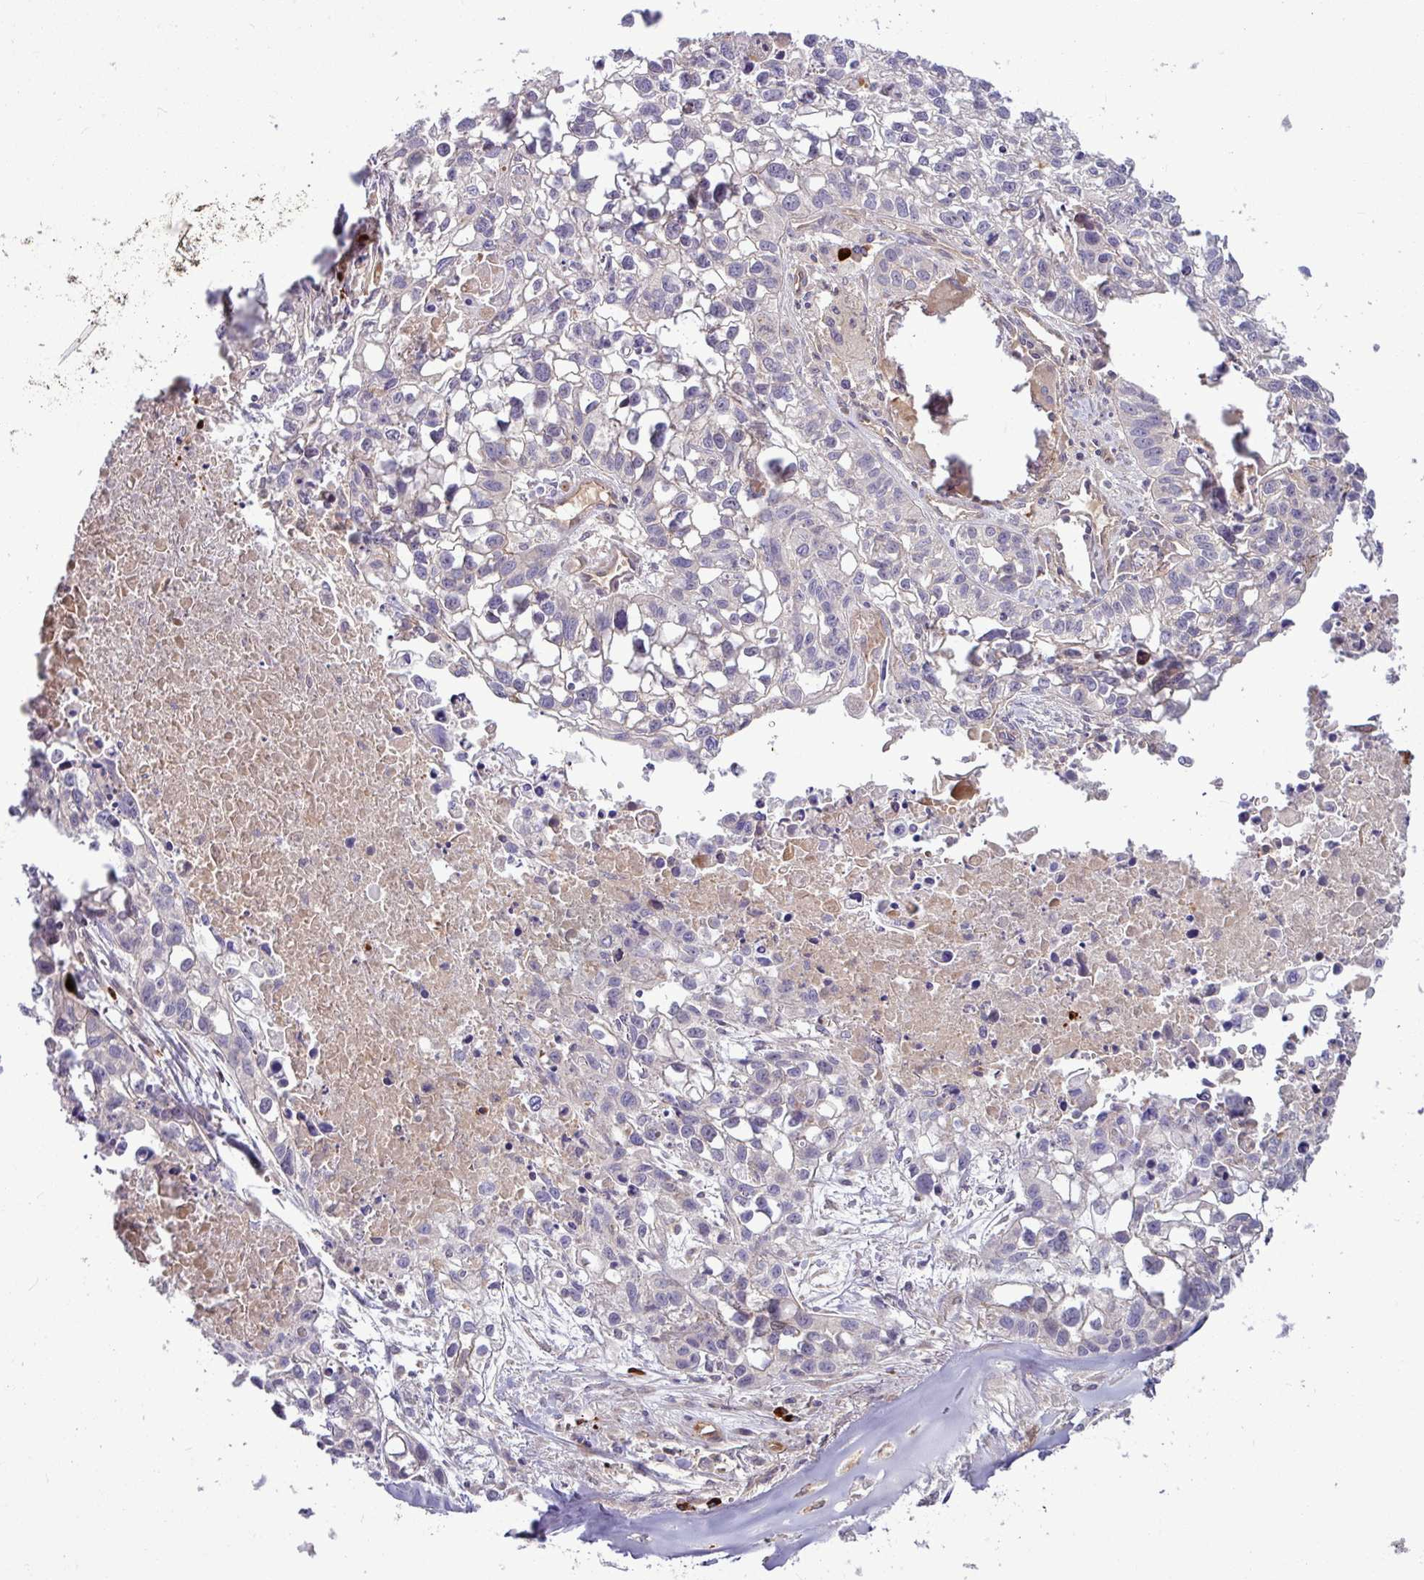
{"staining": {"intensity": "negative", "quantity": "none", "location": "none"}, "tissue": "lung cancer", "cell_type": "Tumor cells", "image_type": "cancer", "snomed": [{"axis": "morphology", "description": "Squamous cell carcinoma, NOS"}, {"axis": "topography", "description": "Lung"}], "caption": "An image of human lung squamous cell carcinoma is negative for staining in tumor cells.", "gene": "B4GALNT4", "patient": {"sex": "male", "age": 74}}